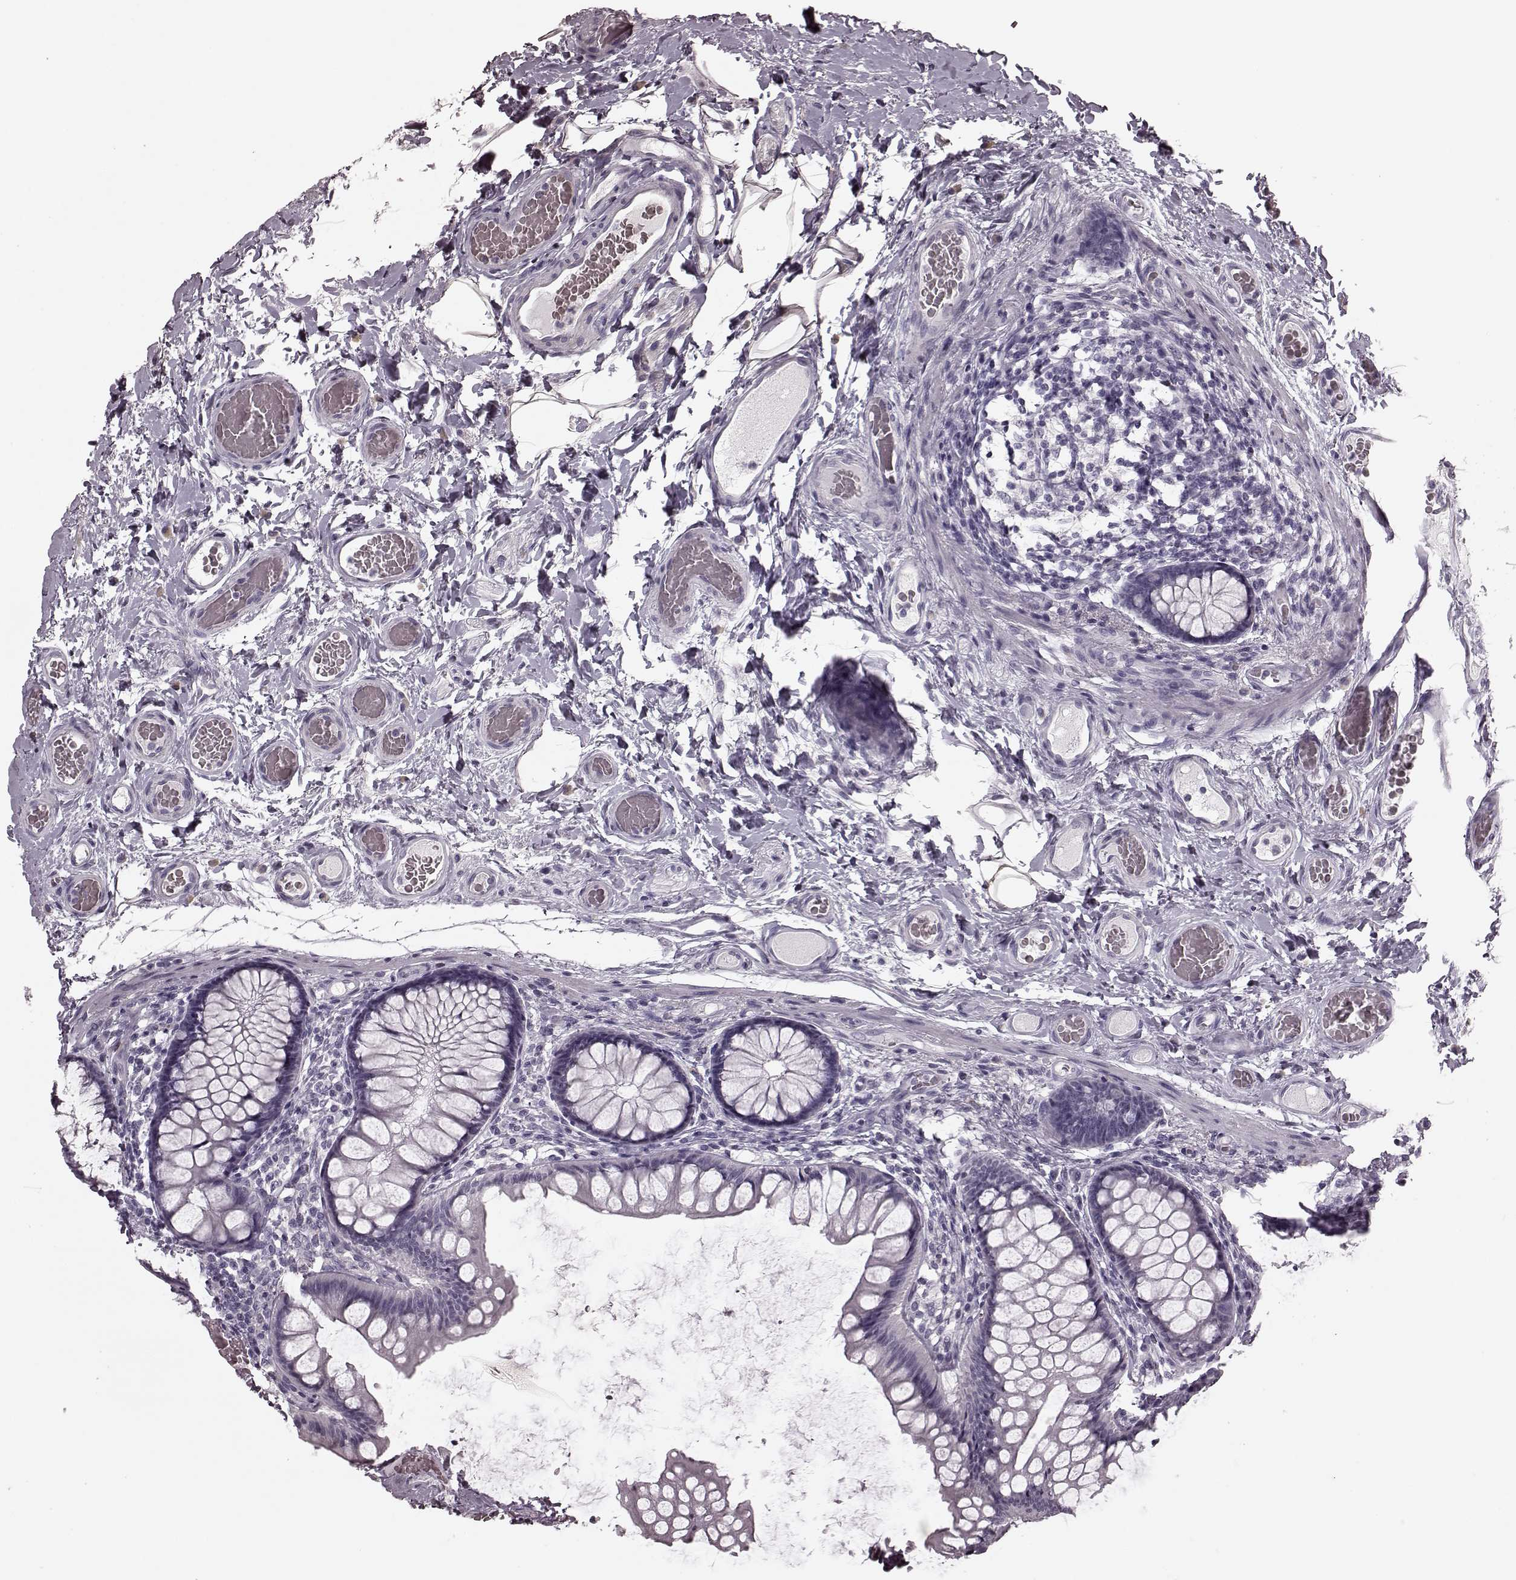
{"staining": {"intensity": "negative", "quantity": "none", "location": "none"}, "tissue": "colon", "cell_type": "Endothelial cells", "image_type": "normal", "snomed": [{"axis": "morphology", "description": "Normal tissue, NOS"}, {"axis": "topography", "description": "Colon"}], "caption": "A high-resolution histopathology image shows IHC staining of benign colon, which exhibits no significant expression in endothelial cells. (DAB immunohistochemistry visualized using brightfield microscopy, high magnification).", "gene": "TRPM1", "patient": {"sex": "female", "age": 65}}